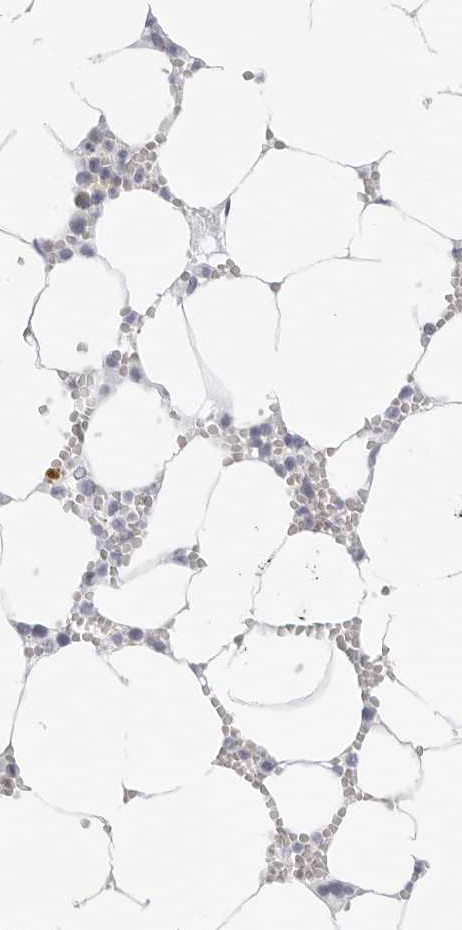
{"staining": {"intensity": "negative", "quantity": "none", "location": "none"}, "tissue": "bone marrow", "cell_type": "Hematopoietic cells", "image_type": "normal", "snomed": [{"axis": "morphology", "description": "Normal tissue, NOS"}, {"axis": "topography", "description": "Bone marrow"}], "caption": "The photomicrograph exhibits no staining of hematopoietic cells in normal bone marrow.", "gene": "AGMAT", "patient": {"sex": "male", "age": 70}}